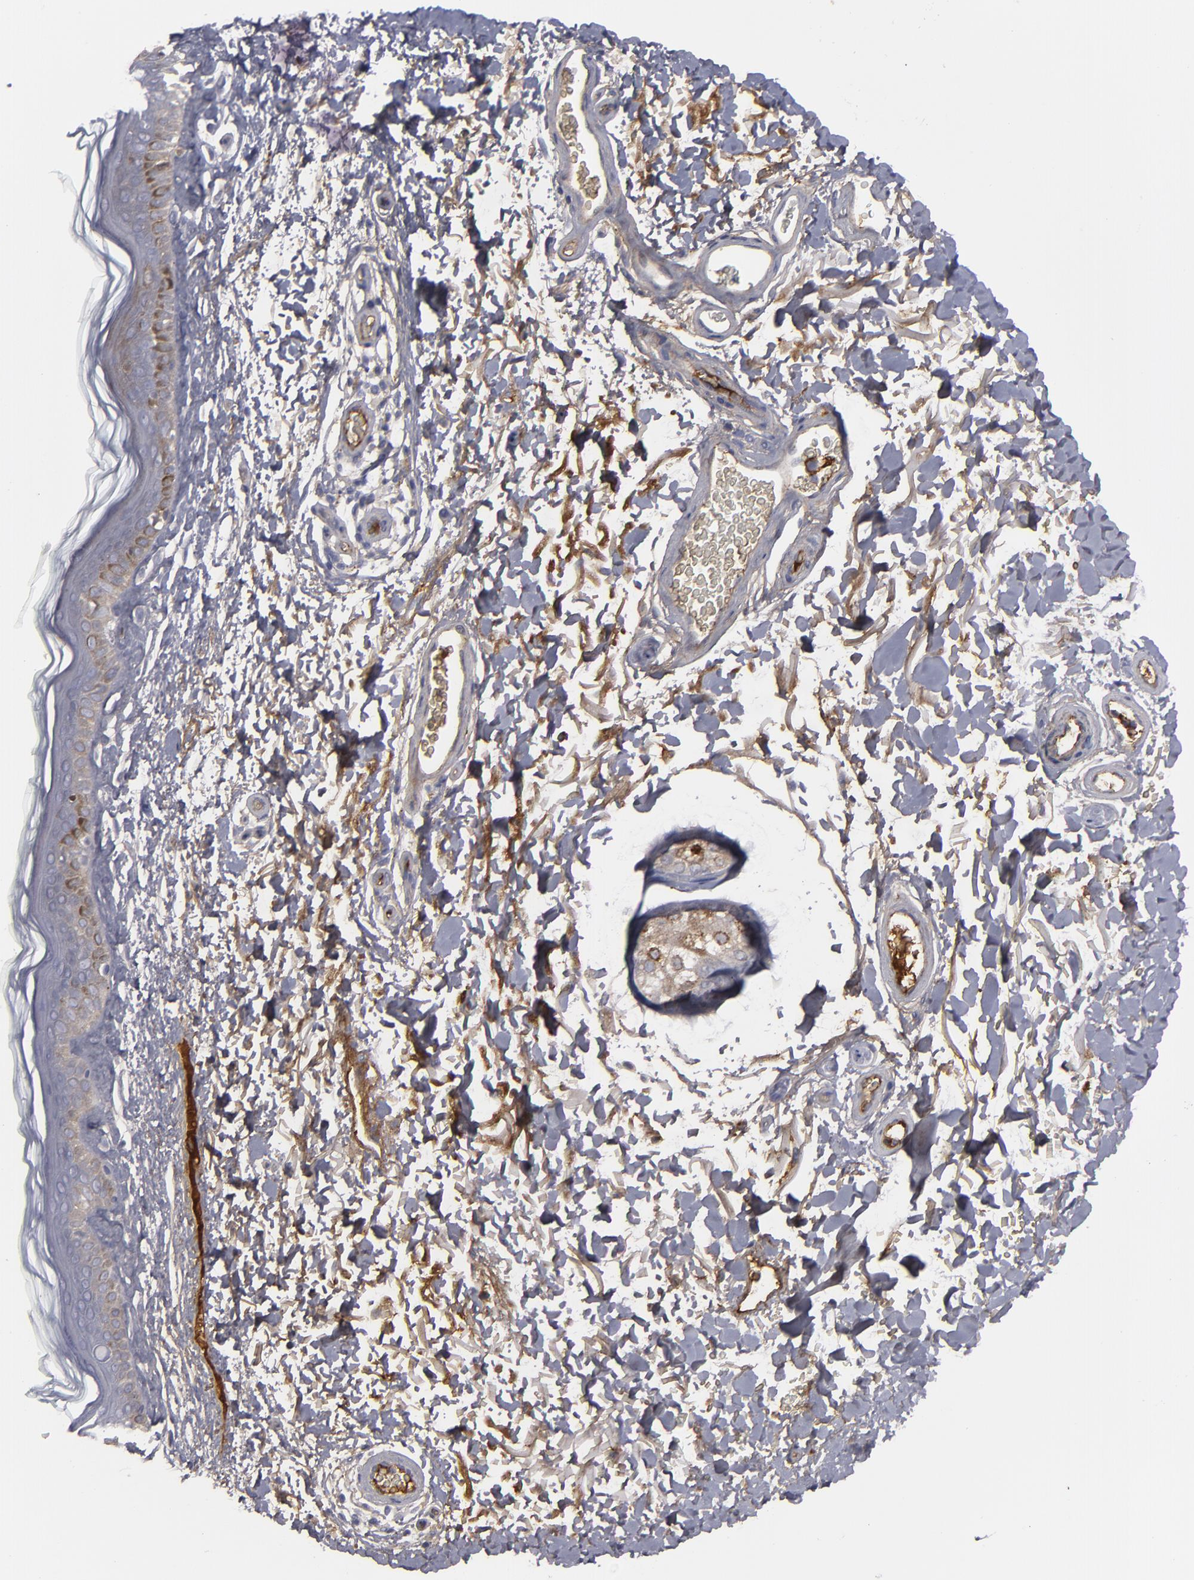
{"staining": {"intensity": "negative", "quantity": "none", "location": "none"}, "tissue": "skin", "cell_type": "Fibroblasts", "image_type": "normal", "snomed": [{"axis": "morphology", "description": "Normal tissue, NOS"}, {"axis": "topography", "description": "Skin"}], "caption": "An immunohistochemistry (IHC) image of unremarkable skin is shown. There is no staining in fibroblasts of skin. The staining is performed using DAB (3,3'-diaminobenzidine) brown chromogen with nuclei counter-stained in using hematoxylin.", "gene": "LRG1", "patient": {"sex": "male", "age": 63}}